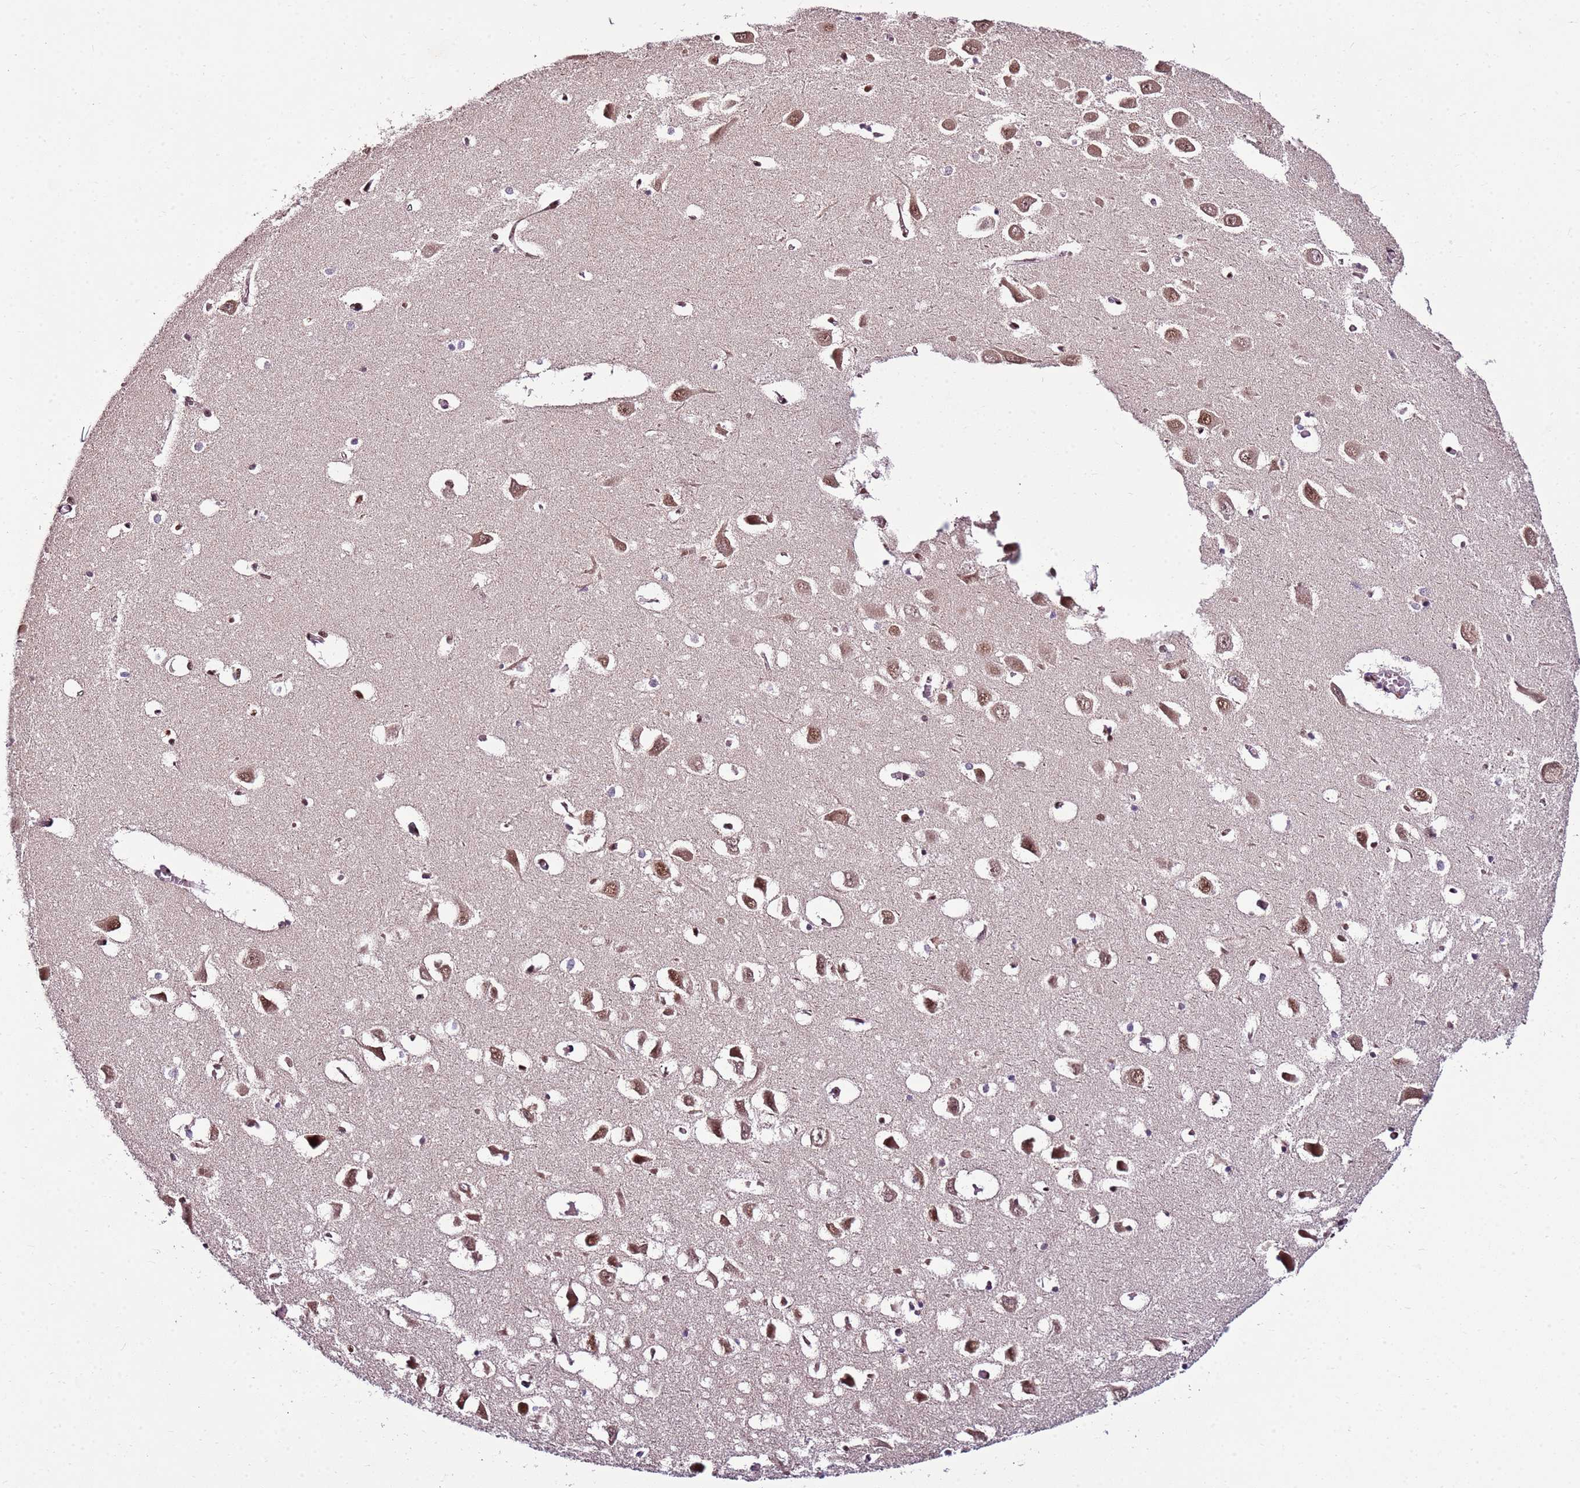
{"staining": {"intensity": "moderate", "quantity": "25%-75%", "location": "nuclear"}, "tissue": "hippocampus", "cell_type": "Glial cells", "image_type": "normal", "snomed": [{"axis": "morphology", "description": "Normal tissue, NOS"}, {"axis": "topography", "description": "Hippocampus"}], "caption": "Immunohistochemistry of benign hippocampus shows medium levels of moderate nuclear expression in approximately 25%-75% of glial cells.", "gene": "ZBTB12", "patient": {"sex": "male", "age": 70}}